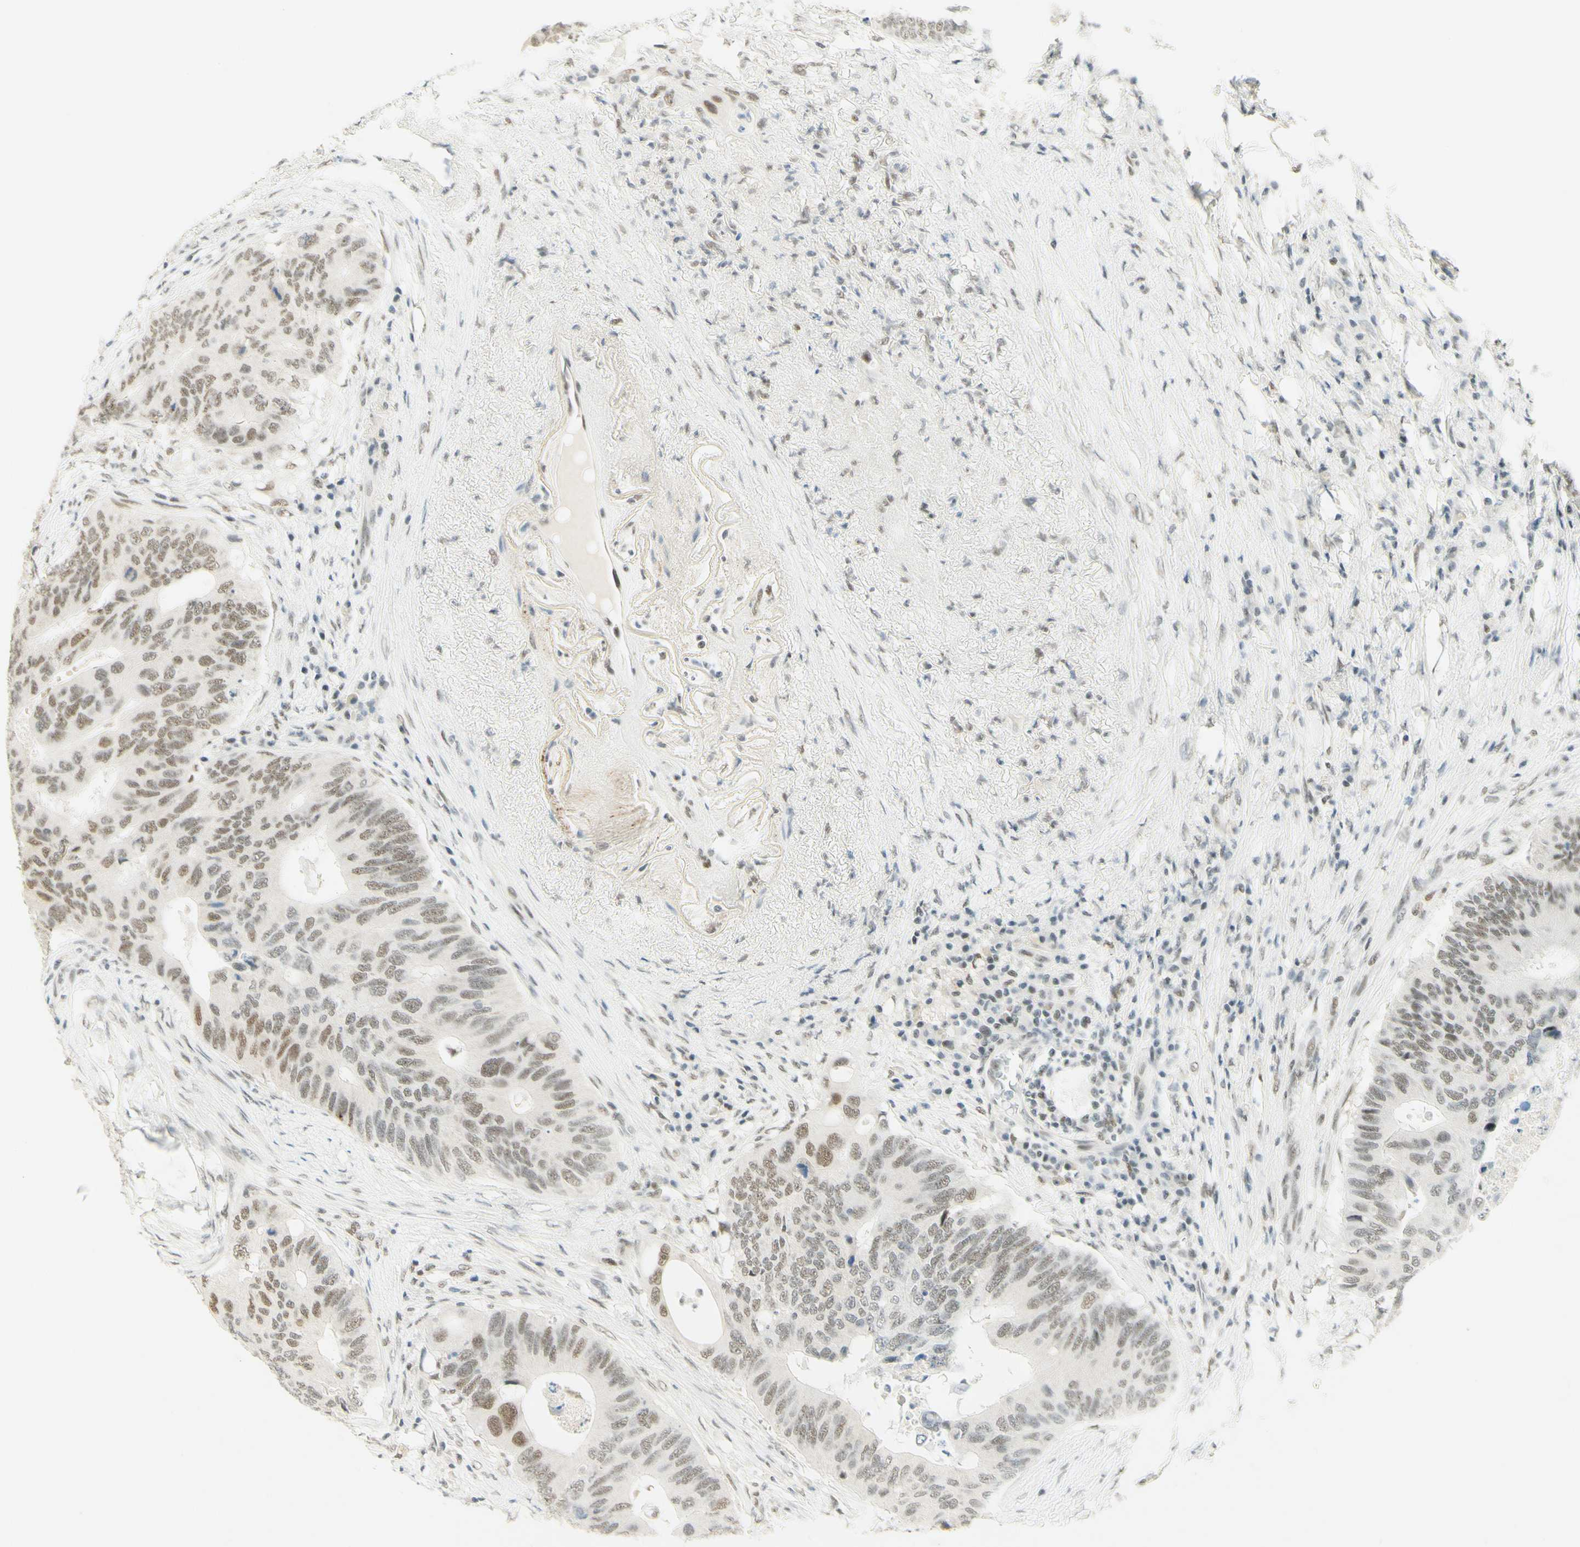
{"staining": {"intensity": "weak", "quantity": ">75%", "location": "nuclear"}, "tissue": "colorectal cancer", "cell_type": "Tumor cells", "image_type": "cancer", "snomed": [{"axis": "morphology", "description": "Adenocarcinoma, NOS"}, {"axis": "topography", "description": "Colon"}], "caption": "Immunohistochemical staining of colorectal cancer displays weak nuclear protein expression in about >75% of tumor cells.", "gene": "PMS2", "patient": {"sex": "male", "age": 71}}